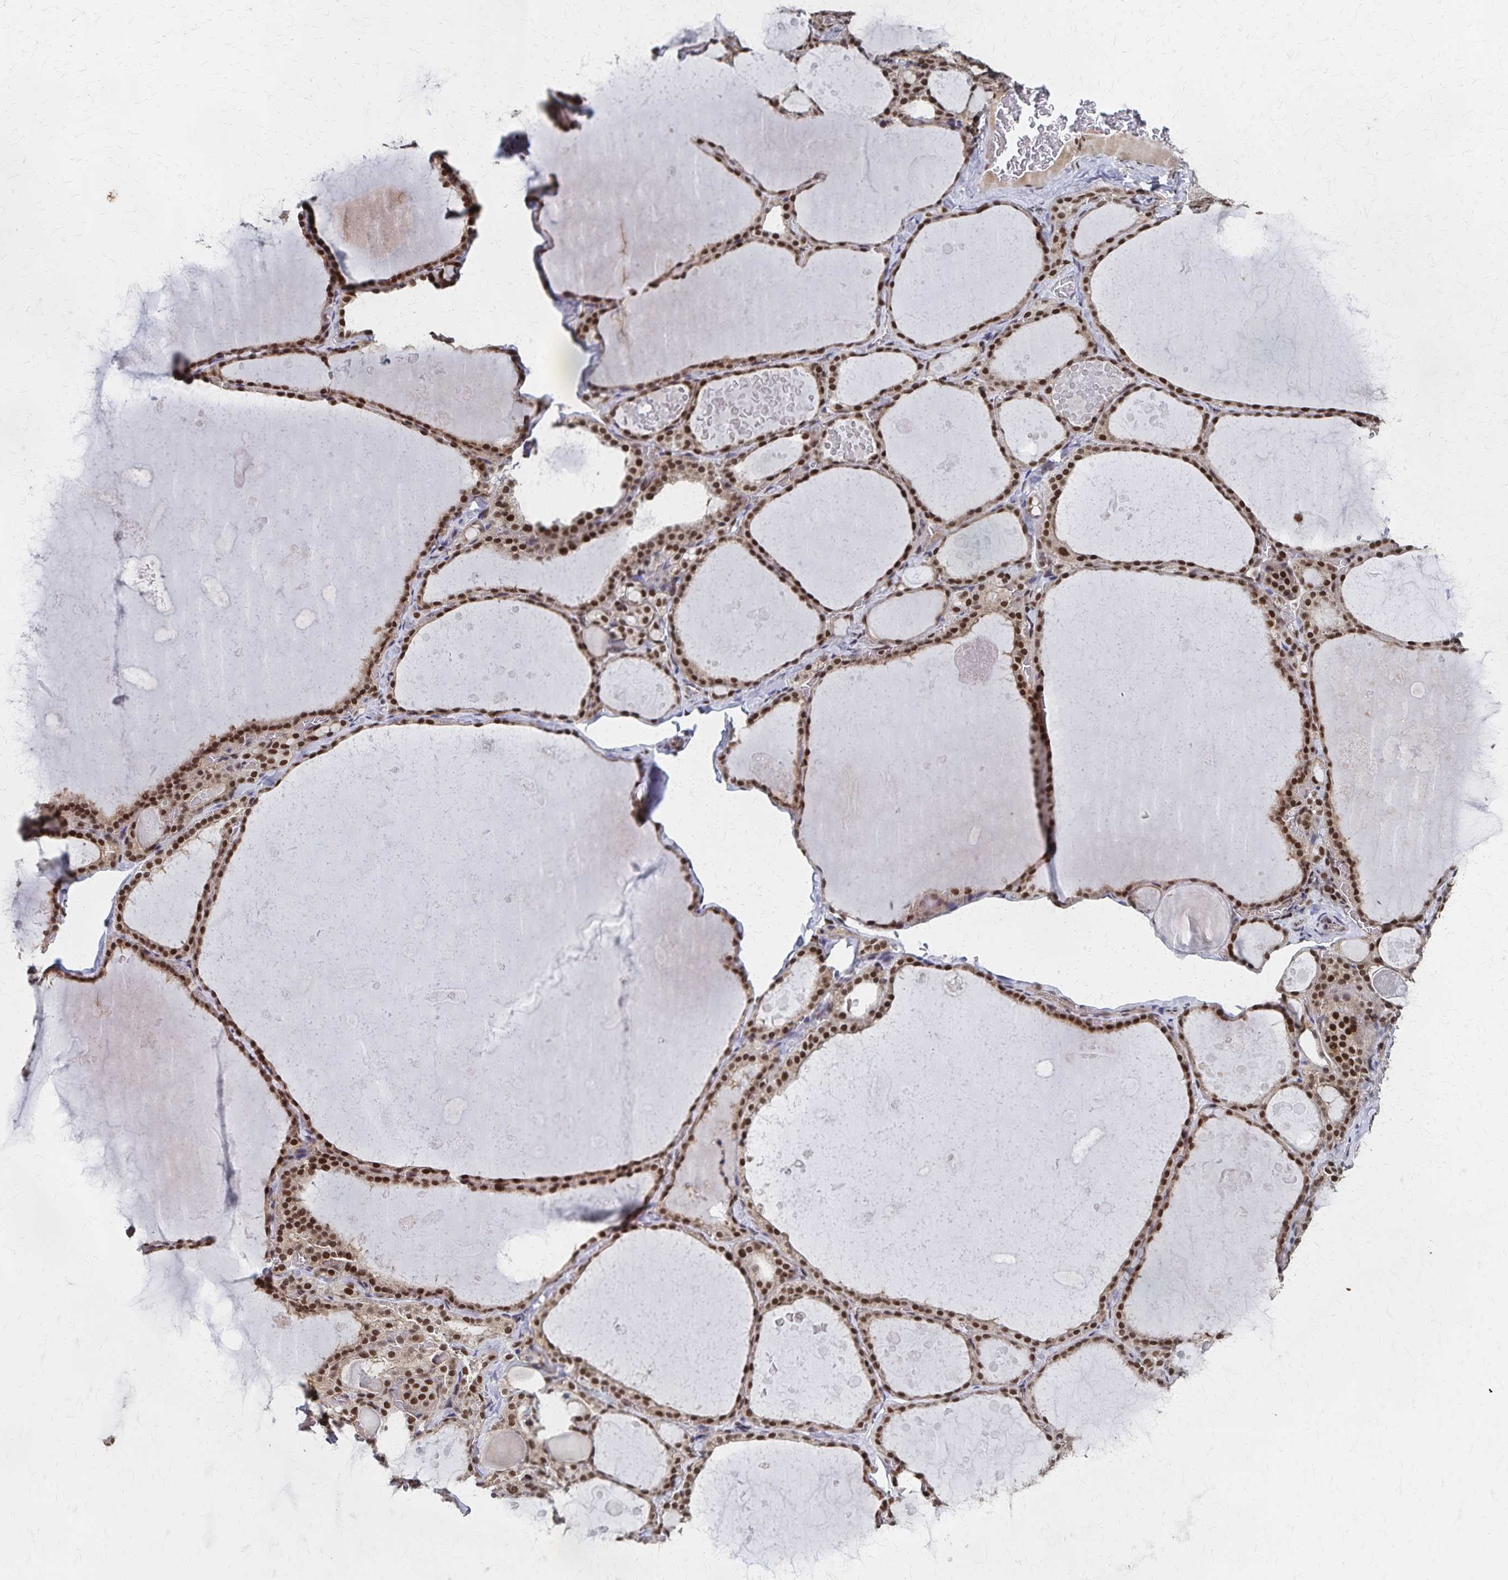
{"staining": {"intensity": "strong", "quantity": ">75%", "location": "nuclear"}, "tissue": "thyroid gland", "cell_type": "Glandular cells", "image_type": "normal", "snomed": [{"axis": "morphology", "description": "Normal tissue, NOS"}, {"axis": "topography", "description": "Thyroid gland"}], "caption": "Human thyroid gland stained for a protein (brown) displays strong nuclear positive expression in about >75% of glandular cells.", "gene": "GTF2B", "patient": {"sex": "male", "age": 56}}